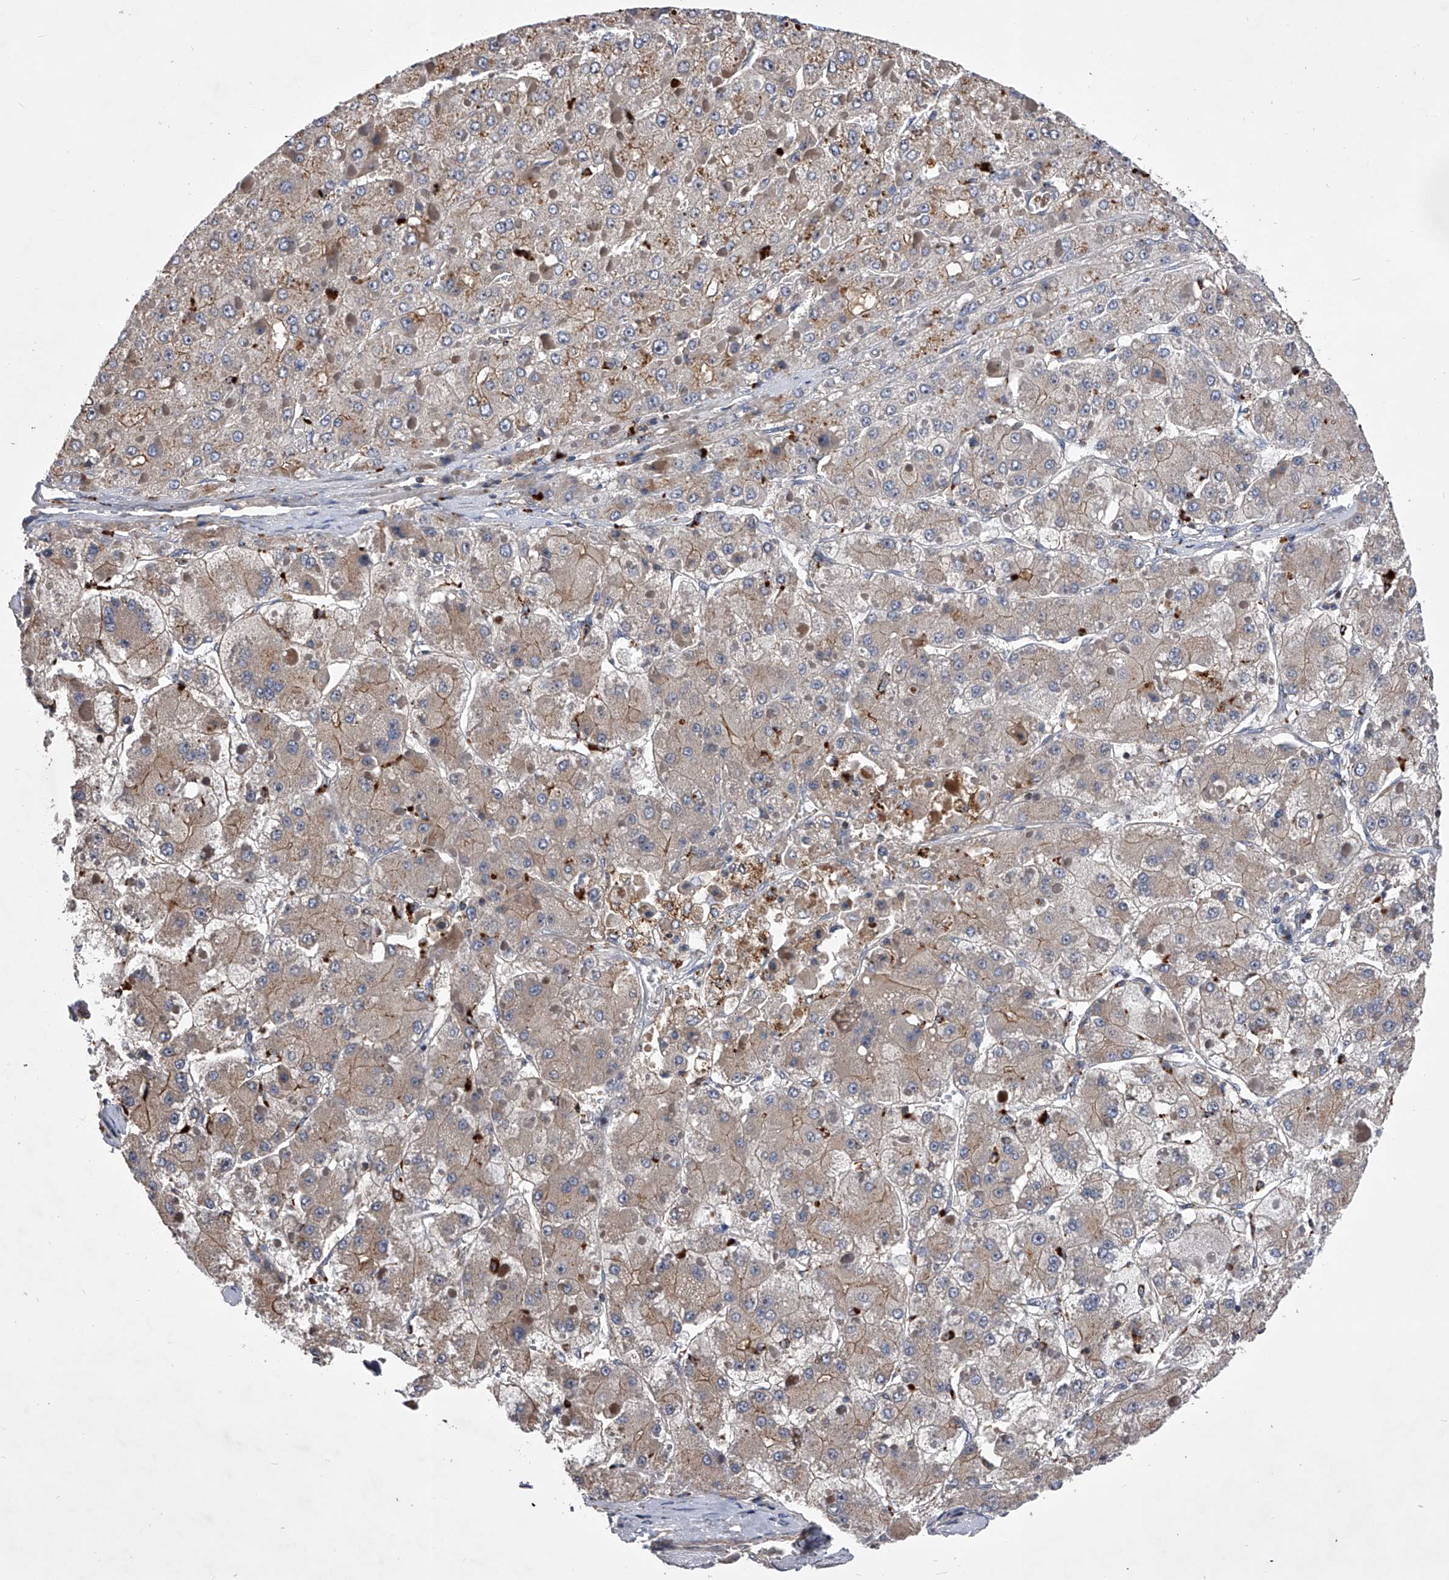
{"staining": {"intensity": "moderate", "quantity": ">75%", "location": "cytoplasmic/membranous"}, "tissue": "liver cancer", "cell_type": "Tumor cells", "image_type": "cancer", "snomed": [{"axis": "morphology", "description": "Carcinoma, Hepatocellular, NOS"}, {"axis": "topography", "description": "Liver"}], "caption": "Liver cancer stained with immunohistochemistry (IHC) displays moderate cytoplasmic/membranous positivity in about >75% of tumor cells.", "gene": "CUL7", "patient": {"sex": "female", "age": 73}}